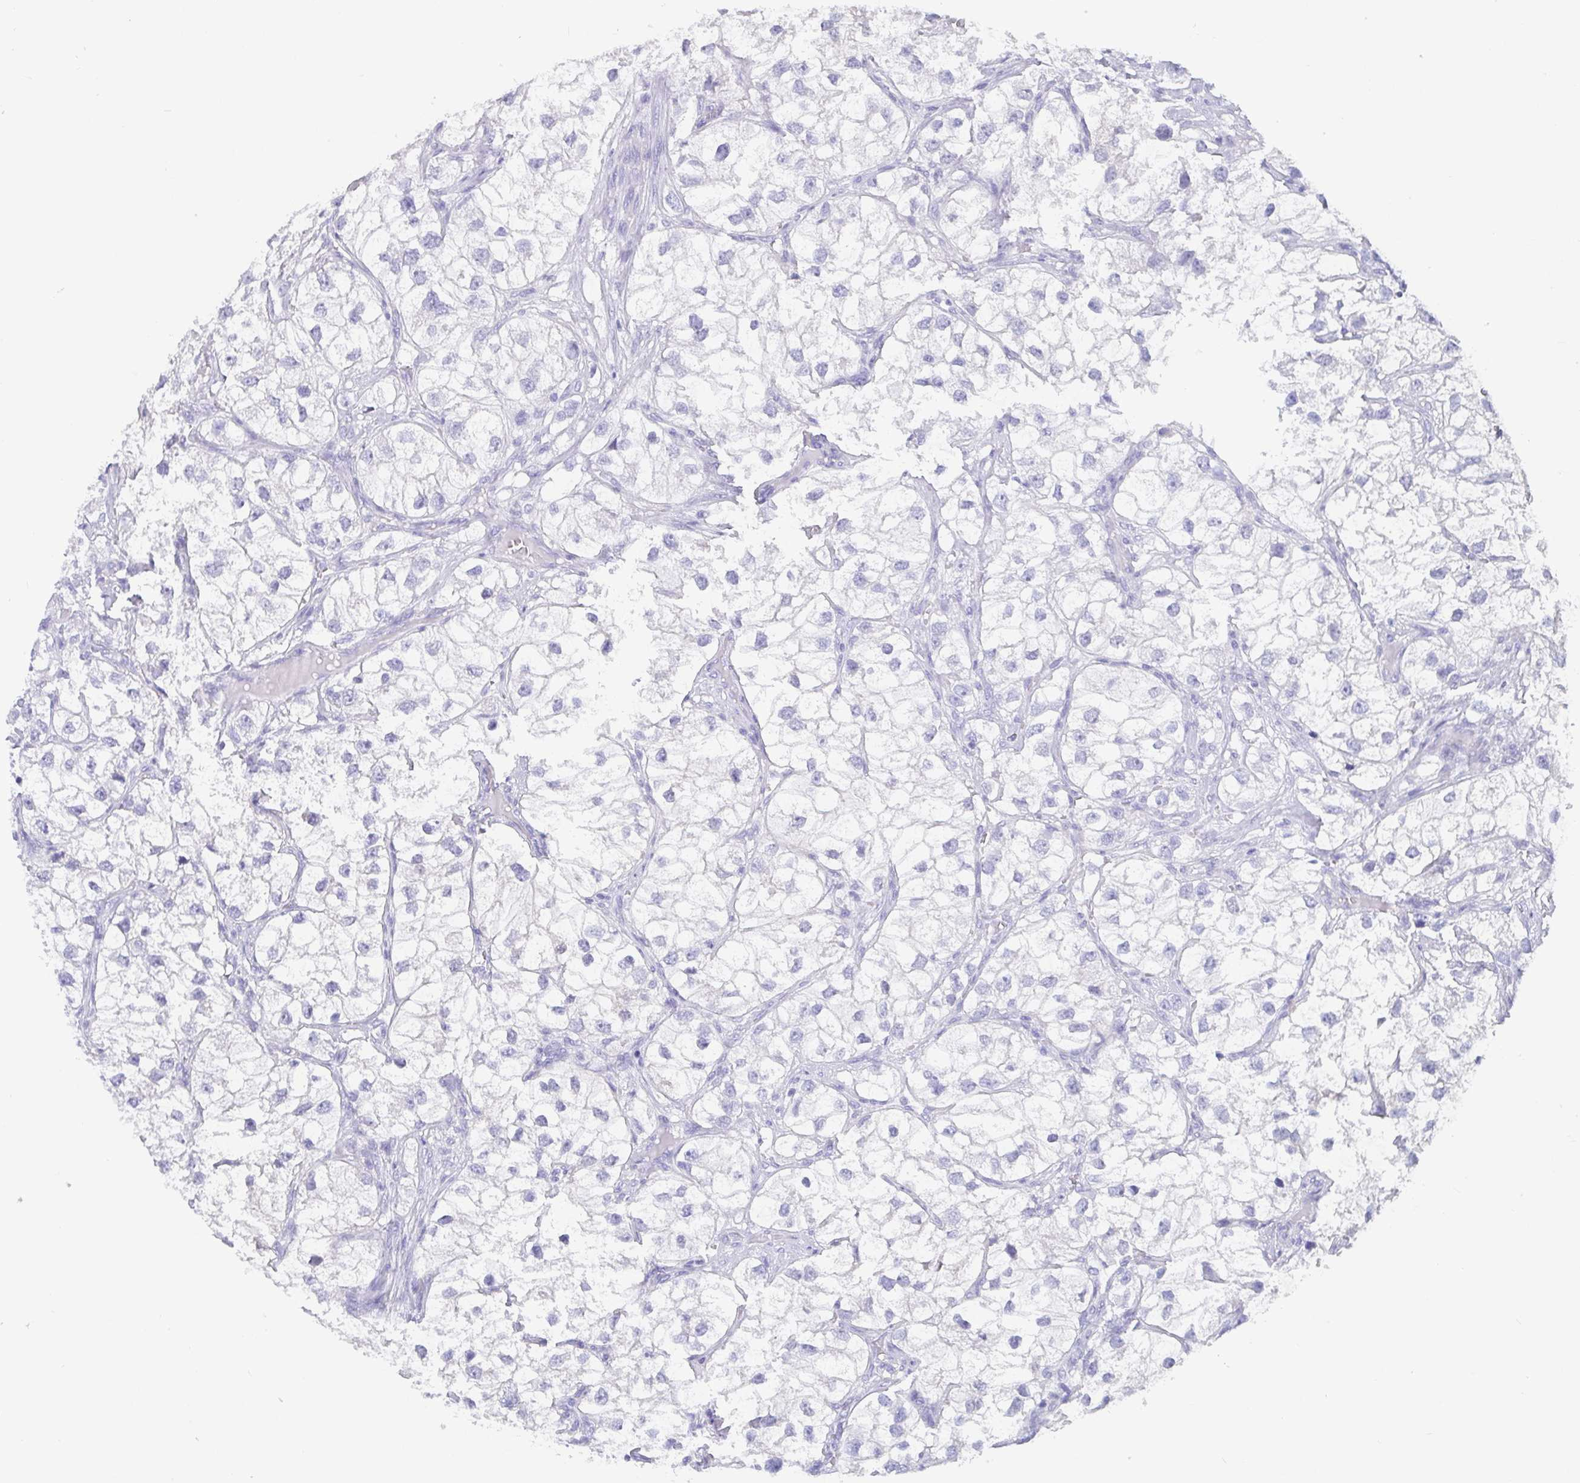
{"staining": {"intensity": "negative", "quantity": "none", "location": "none"}, "tissue": "renal cancer", "cell_type": "Tumor cells", "image_type": "cancer", "snomed": [{"axis": "morphology", "description": "Adenocarcinoma, NOS"}, {"axis": "topography", "description": "Kidney"}], "caption": "Human renal adenocarcinoma stained for a protein using immunohistochemistry (IHC) displays no staining in tumor cells.", "gene": "SCGN", "patient": {"sex": "male", "age": 59}}